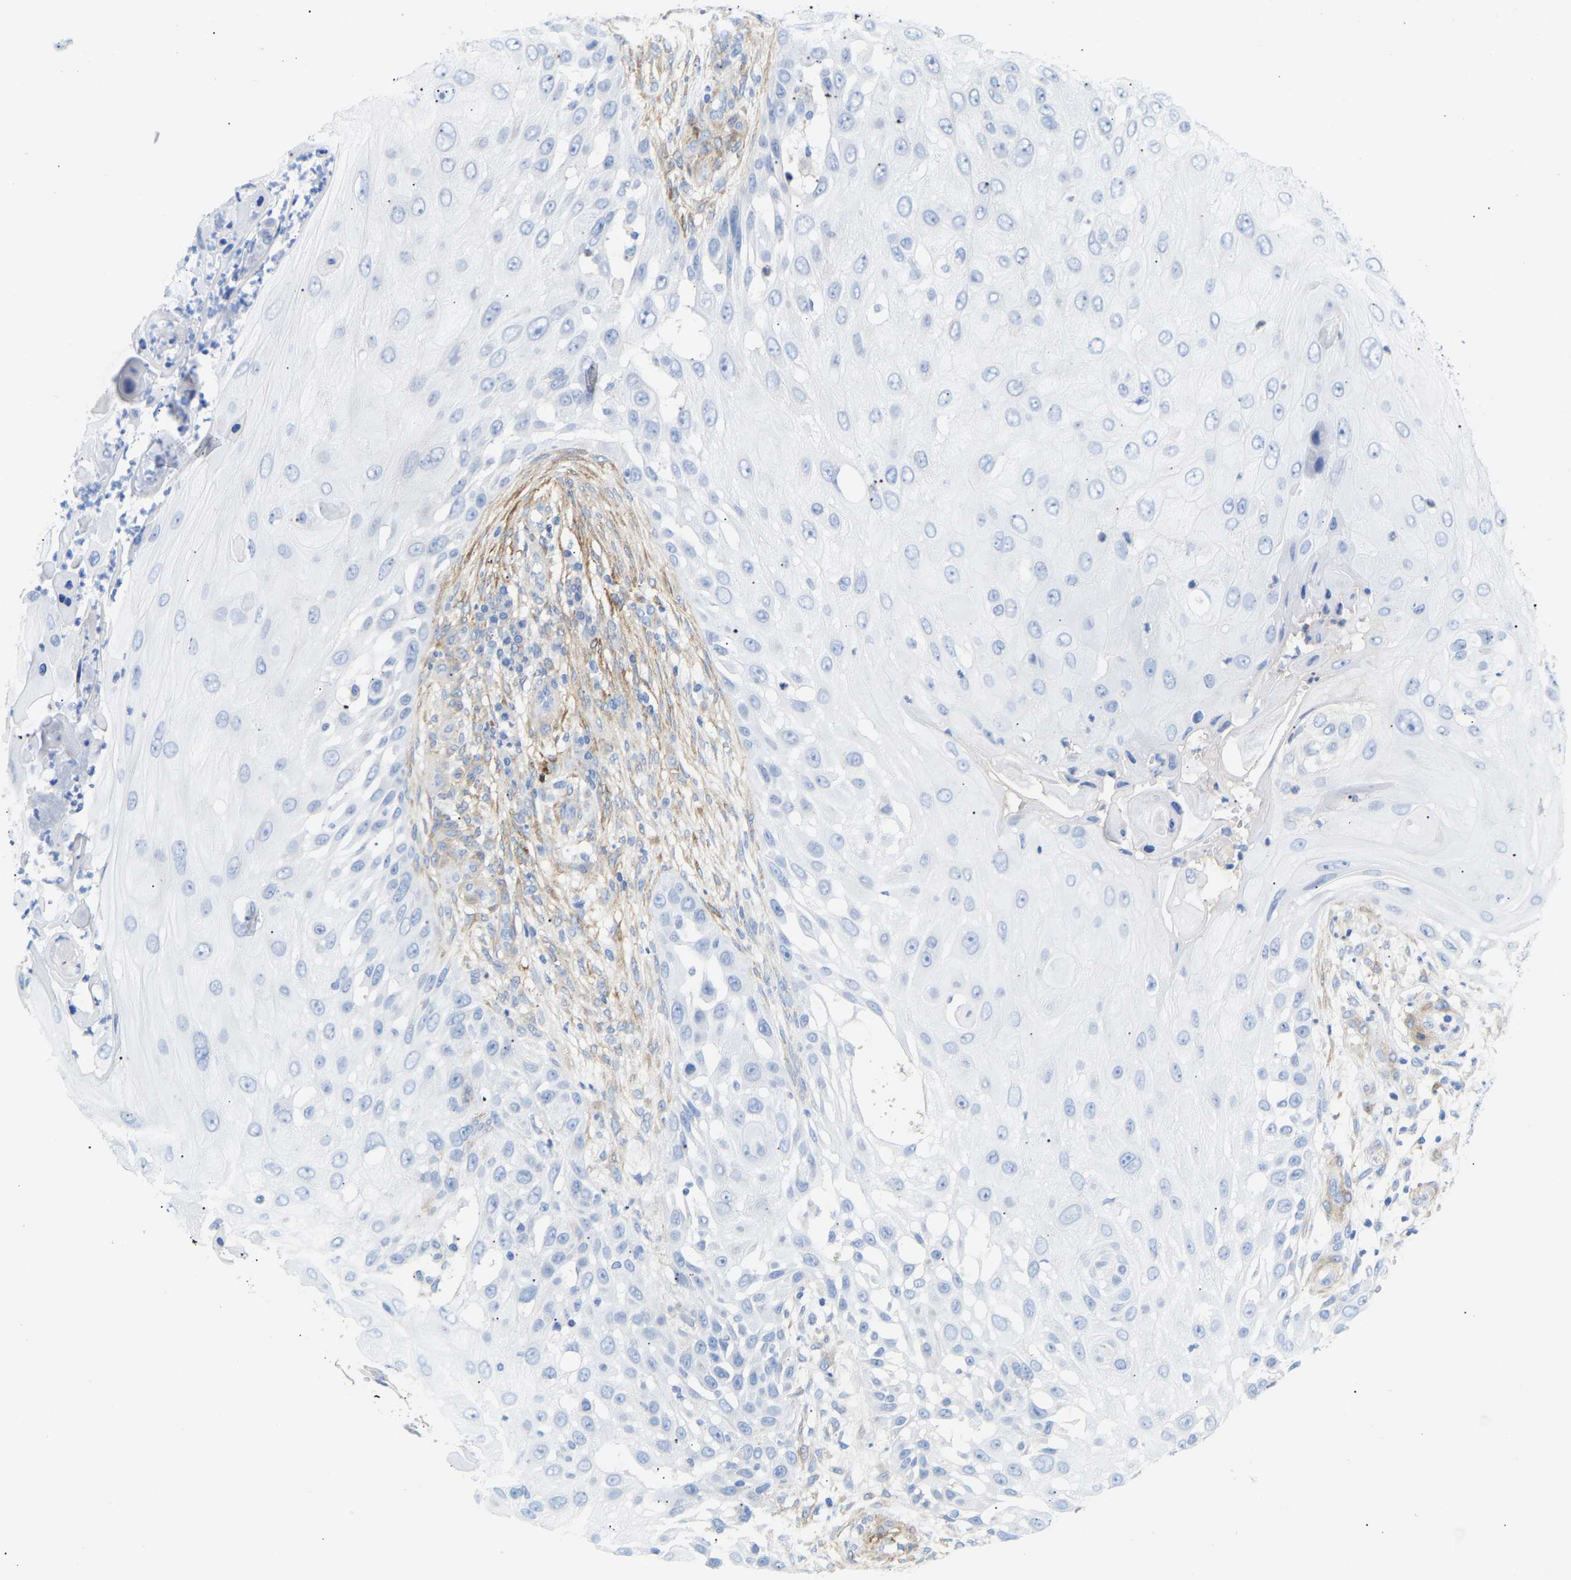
{"staining": {"intensity": "negative", "quantity": "none", "location": "none"}, "tissue": "skin cancer", "cell_type": "Tumor cells", "image_type": "cancer", "snomed": [{"axis": "morphology", "description": "Squamous cell carcinoma, NOS"}, {"axis": "topography", "description": "Skin"}], "caption": "This photomicrograph is of skin cancer stained with immunohistochemistry to label a protein in brown with the nuclei are counter-stained blue. There is no expression in tumor cells.", "gene": "AMPH", "patient": {"sex": "female", "age": 44}}